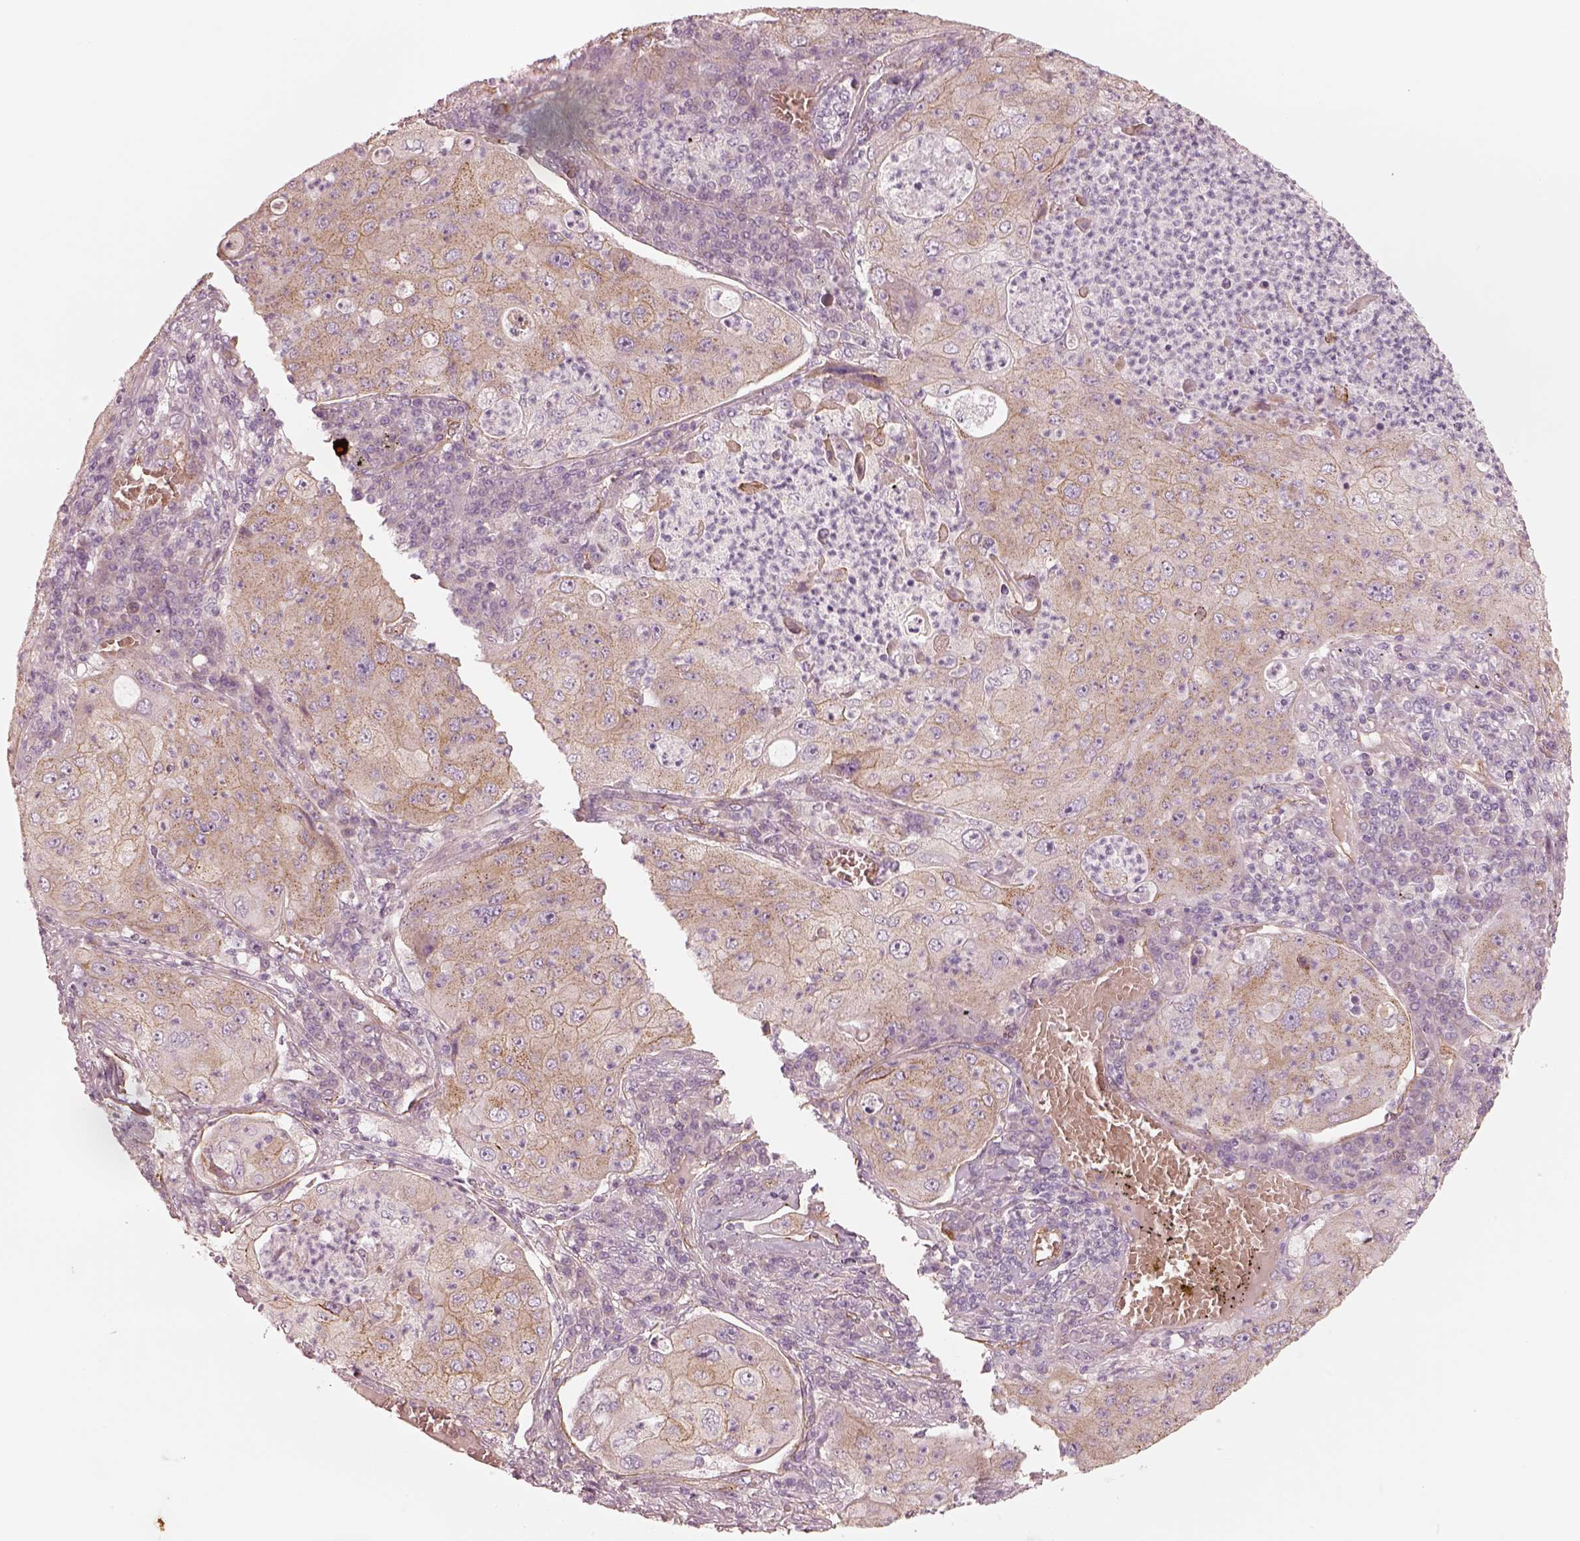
{"staining": {"intensity": "weak", "quantity": "25%-75%", "location": "cytoplasmic/membranous"}, "tissue": "lung cancer", "cell_type": "Tumor cells", "image_type": "cancer", "snomed": [{"axis": "morphology", "description": "Squamous cell carcinoma, NOS"}, {"axis": "topography", "description": "Lung"}], "caption": "DAB immunohistochemical staining of human lung cancer (squamous cell carcinoma) exhibits weak cytoplasmic/membranous protein positivity in approximately 25%-75% of tumor cells.", "gene": "CRYM", "patient": {"sex": "female", "age": 59}}